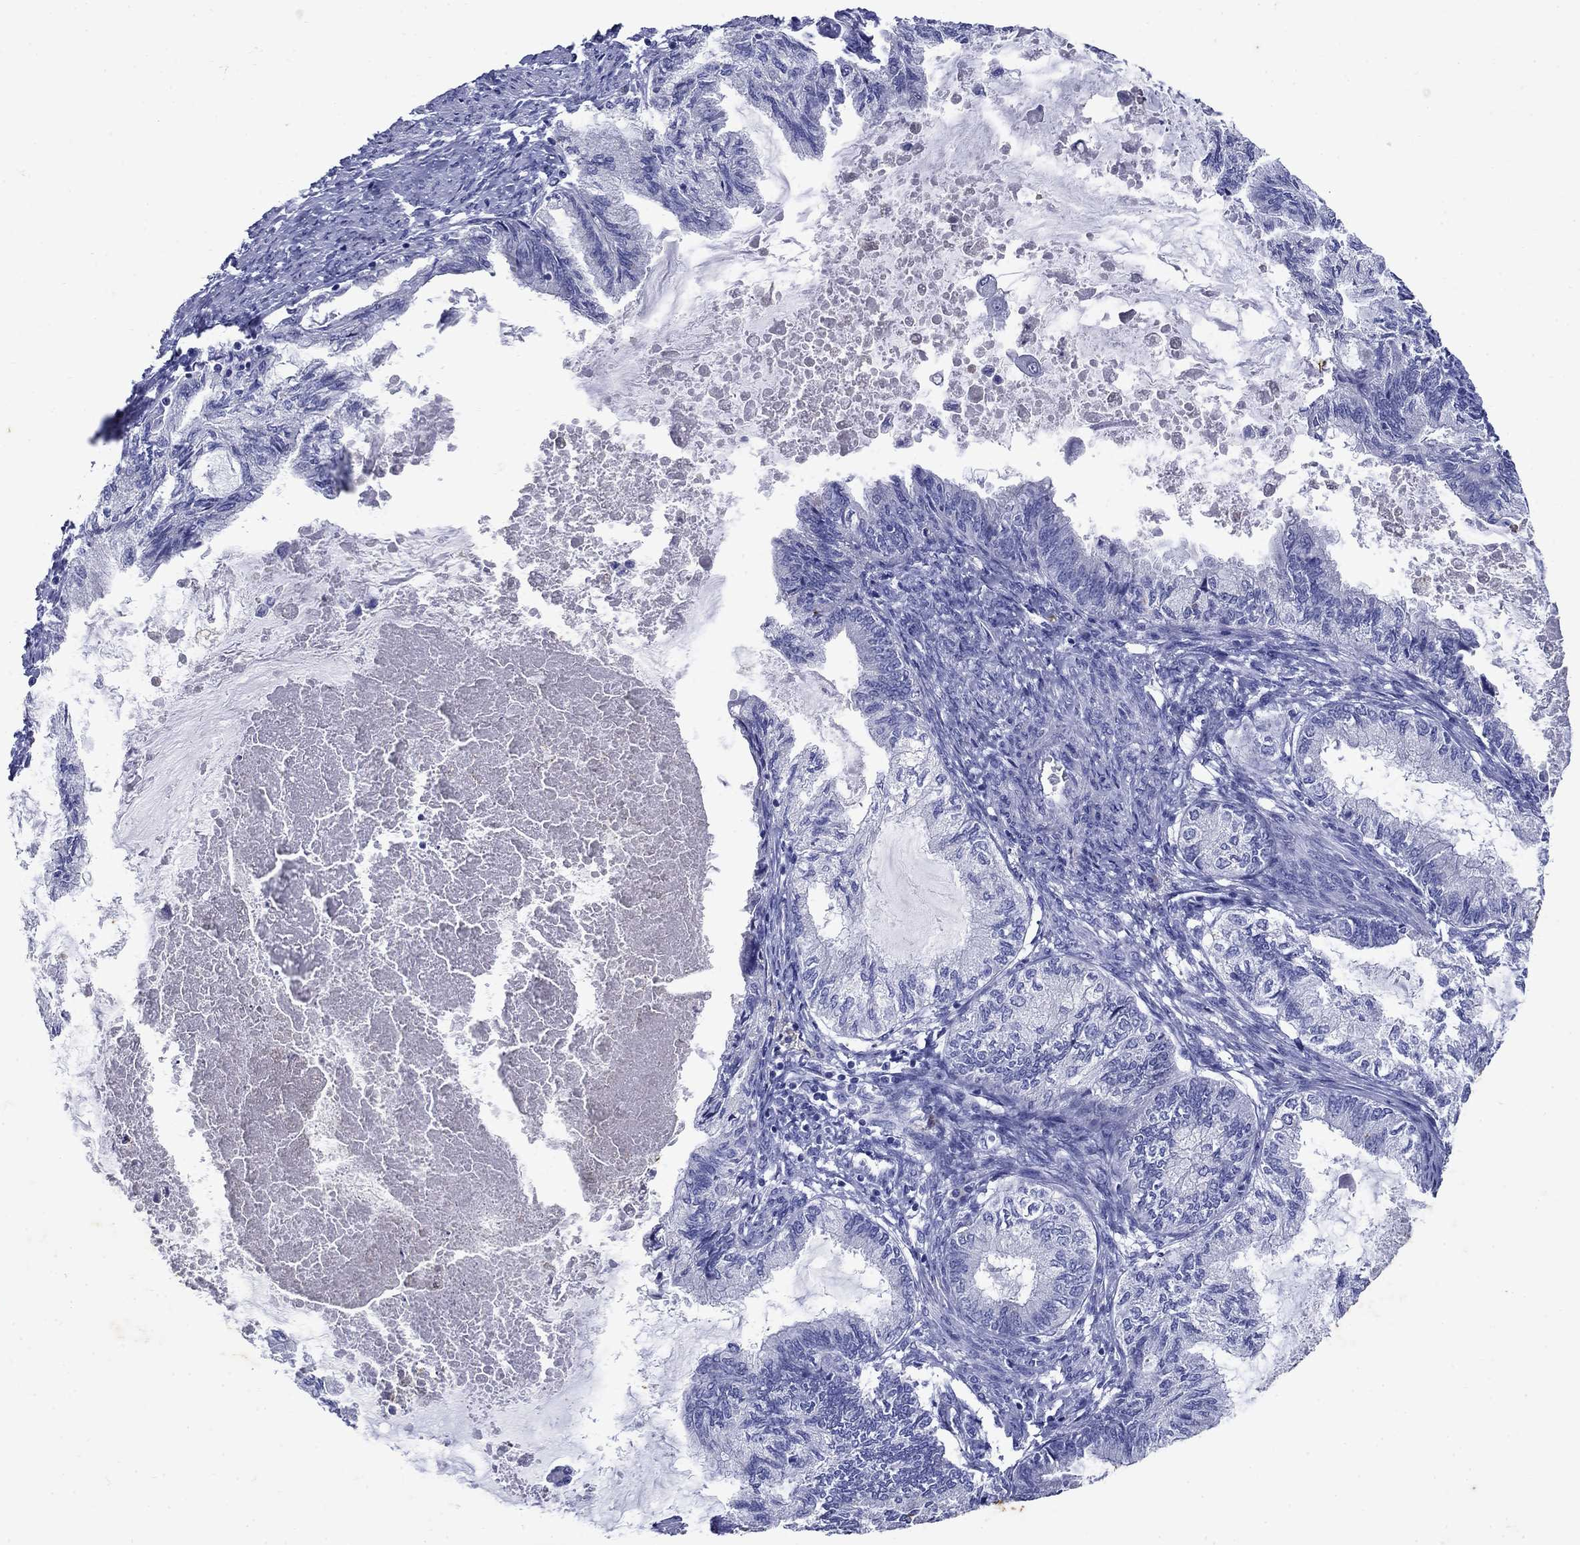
{"staining": {"intensity": "negative", "quantity": "none", "location": "none"}, "tissue": "endometrial cancer", "cell_type": "Tumor cells", "image_type": "cancer", "snomed": [{"axis": "morphology", "description": "Adenocarcinoma, NOS"}, {"axis": "topography", "description": "Endometrium"}], "caption": "The micrograph demonstrates no significant positivity in tumor cells of endometrial cancer. (DAB (3,3'-diaminobenzidine) immunohistochemistry, high magnification).", "gene": "CD1A", "patient": {"sex": "female", "age": 86}}